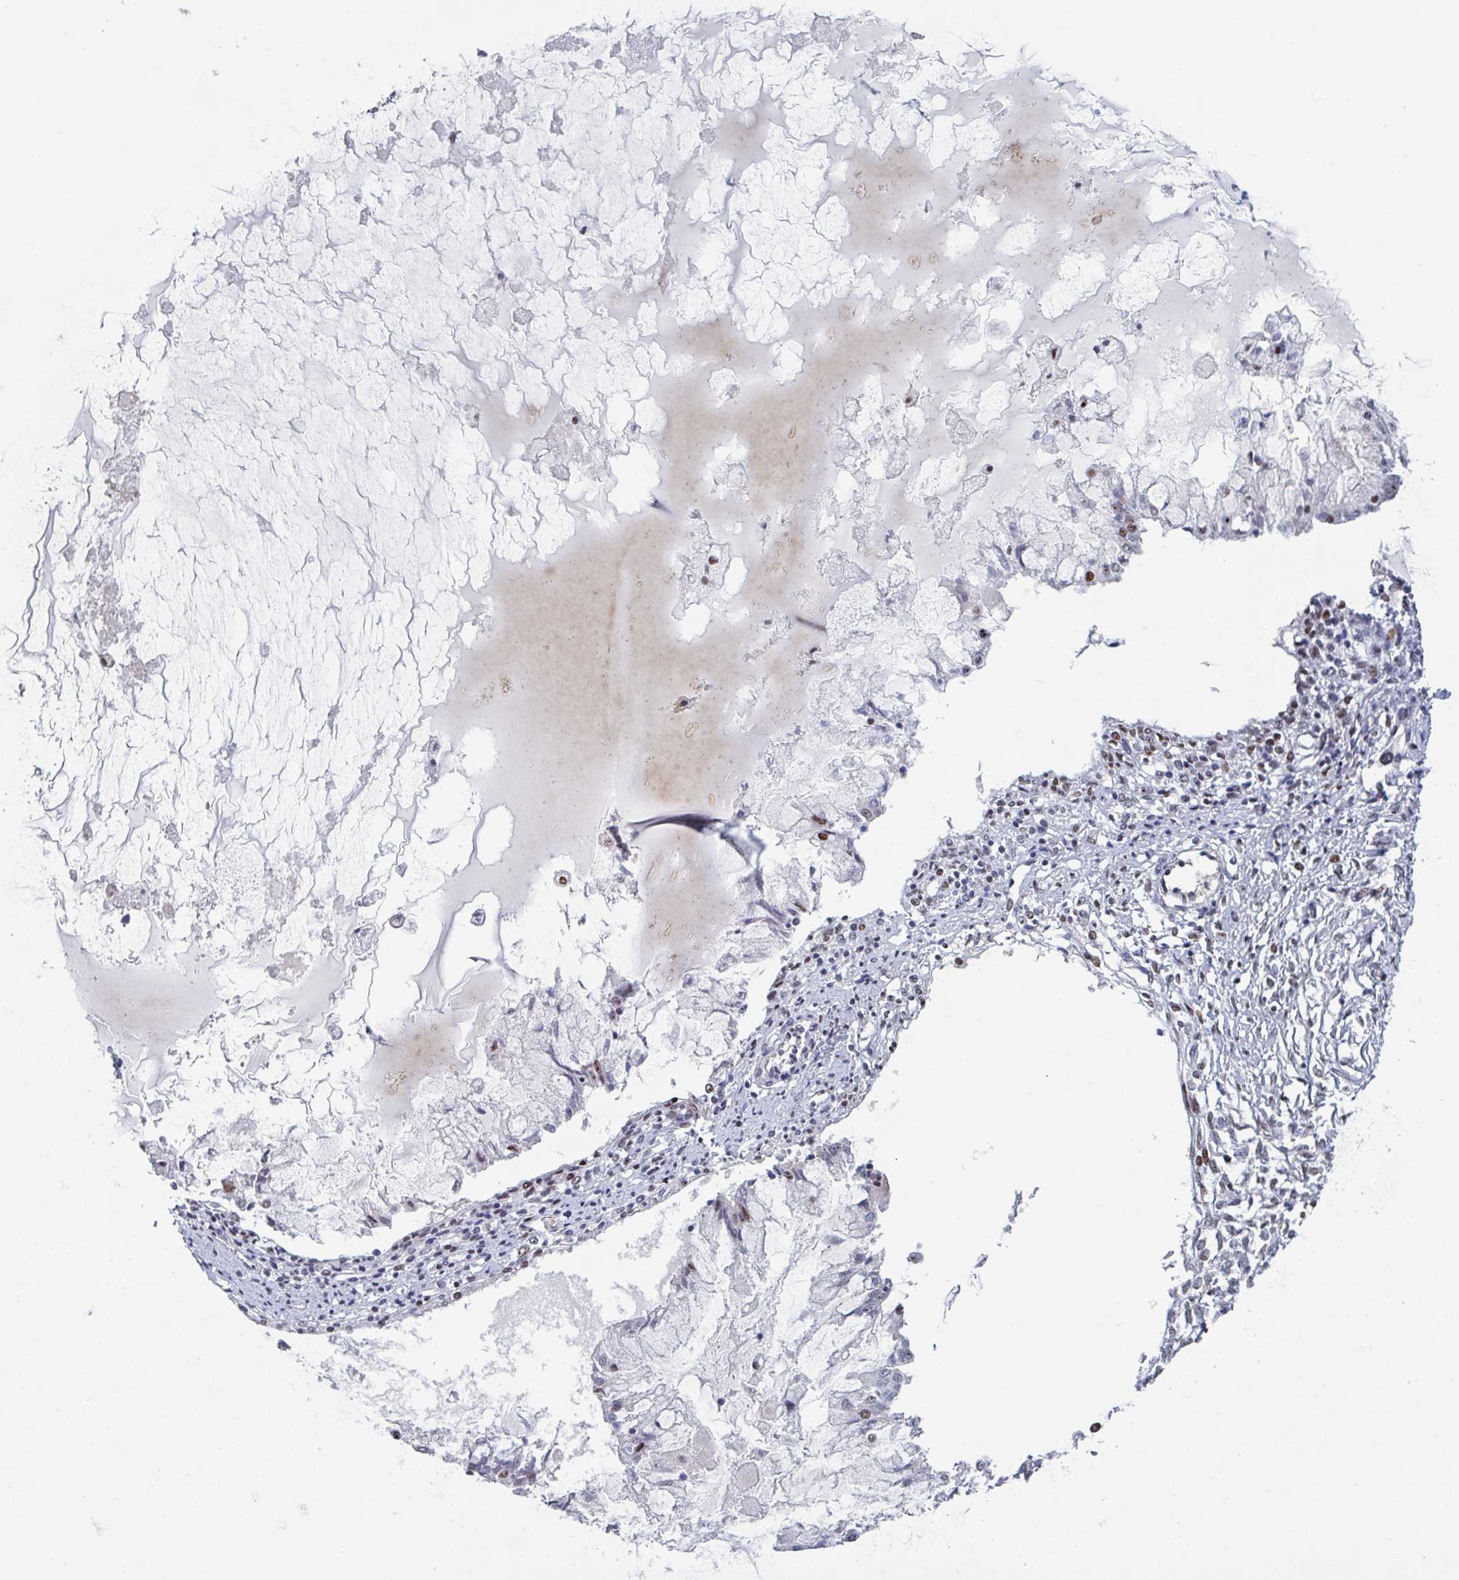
{"staining": {"intensity": "moderate", "quantity": "<25%", "location": "nuclear"}, "tissue": "ovarian cancer", "cell_type": "Tumor cells", "image_type": "cancer", "snomed": [{"axis": "morphology", "description": "Cystadenocarcinoma, mucinous, NOS"}, {"axis": "topography", "description": "Ovary"}], "caption": "Protein analysis of ovarian cancer (mucinous cystadenocarcinoma) tissue reveals moderate nuclear staining in approximately <25% of tumor cells.", "gene": "RNF212", "patient": {"sex": "female", "age": 34}}